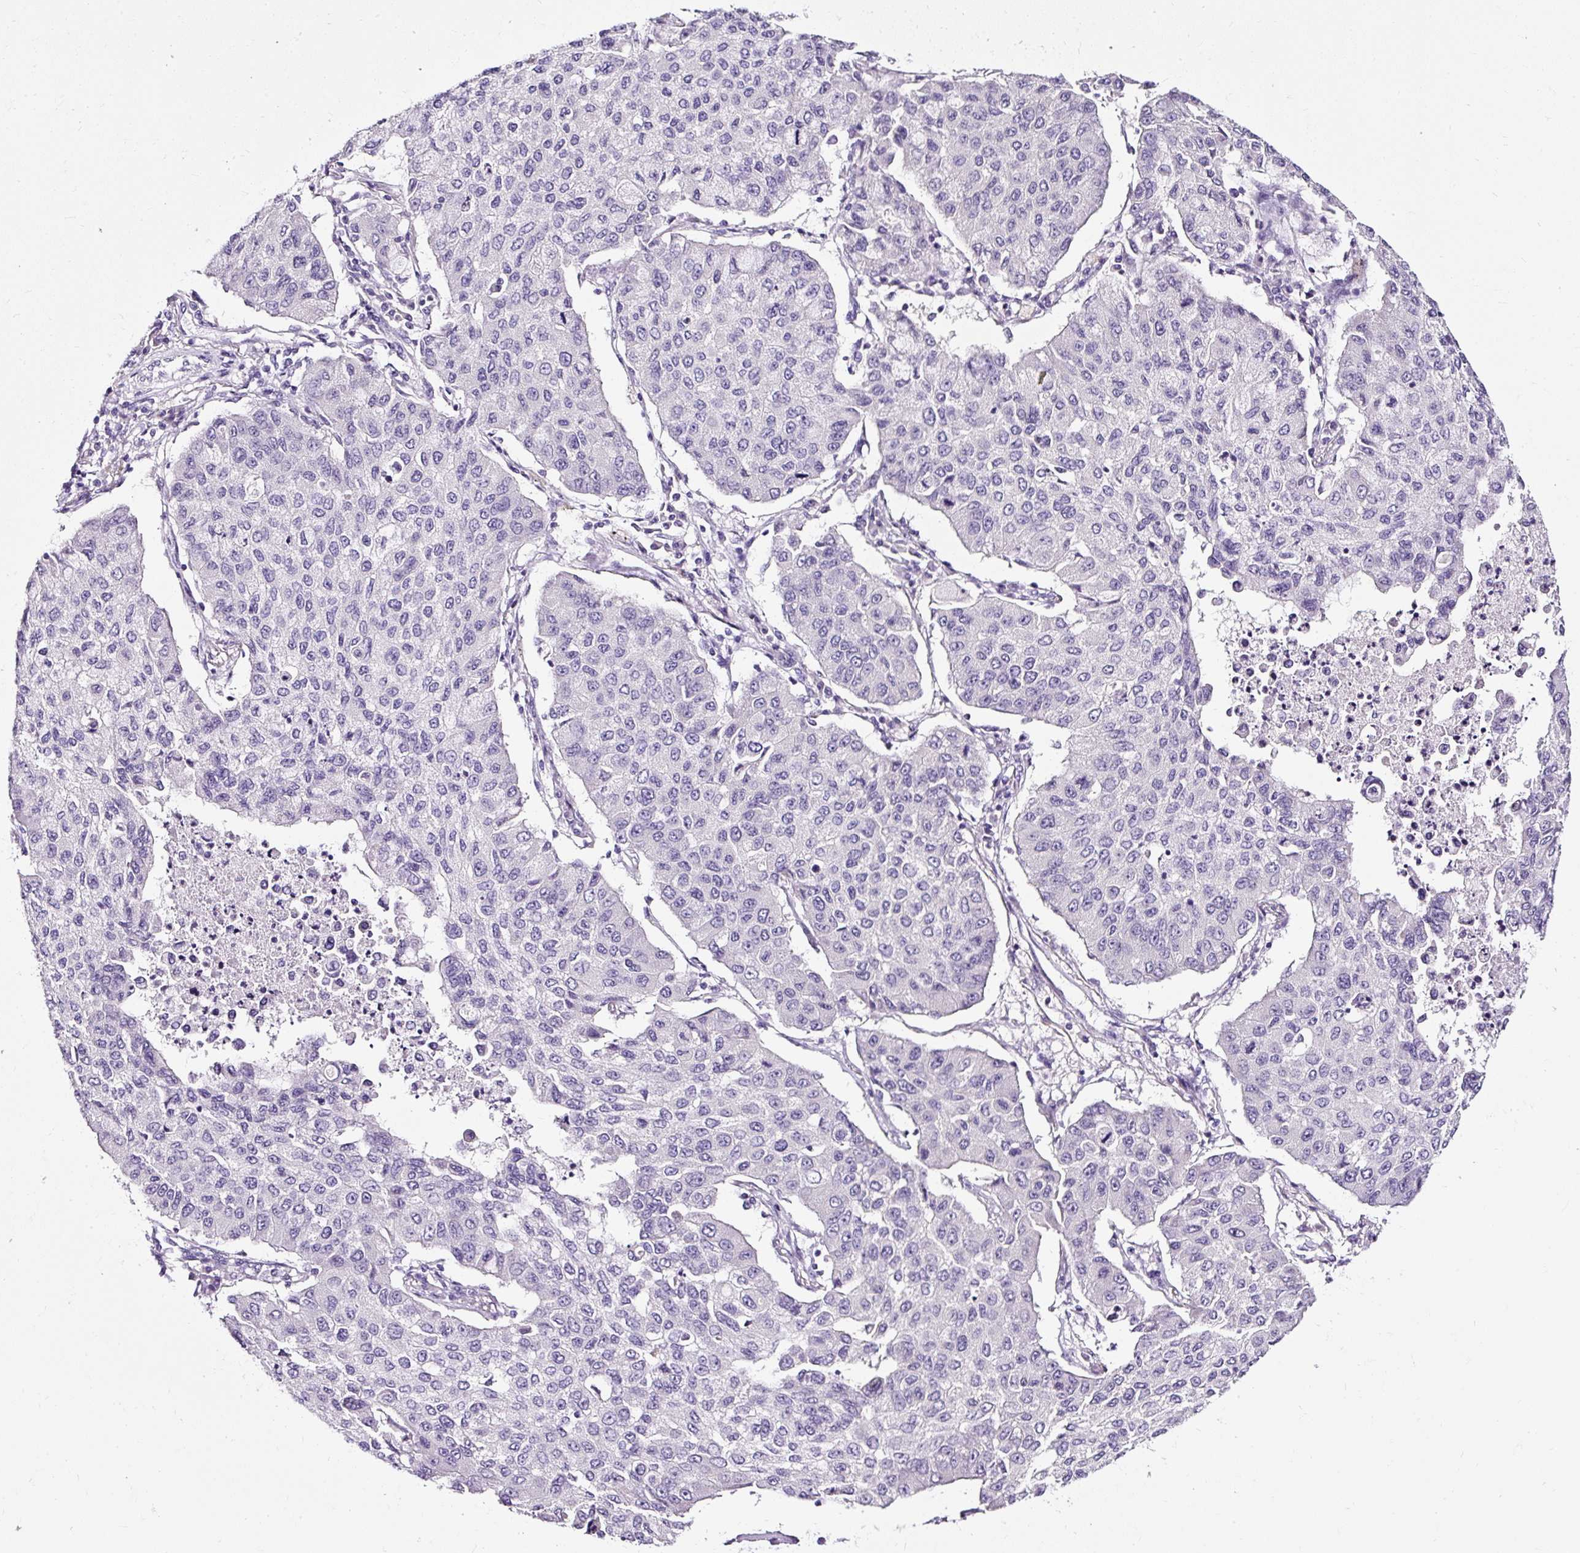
{"staining": {"intensity": "negative", "quantity": "none", "location": "none"}, "tissue": "lung cancer", "cell_type": "Tumor cells", "image_type": "cancer", "snomed": [{"axis": "morphology", "description": "Squamous cell carcinoma, NOS"}, {"axis": "topography", "description": "Lung"}], "caption": "A histopathology image of squamous cell carcinoma (lung) stained for a protein displays no brown staining in tumor cells. (DAB (3,3'-diaminobenzidine) immunohistochemistry, high magnification).", "gene": "ATP2A1", "patient": {"sex": "male", "age": 74}}